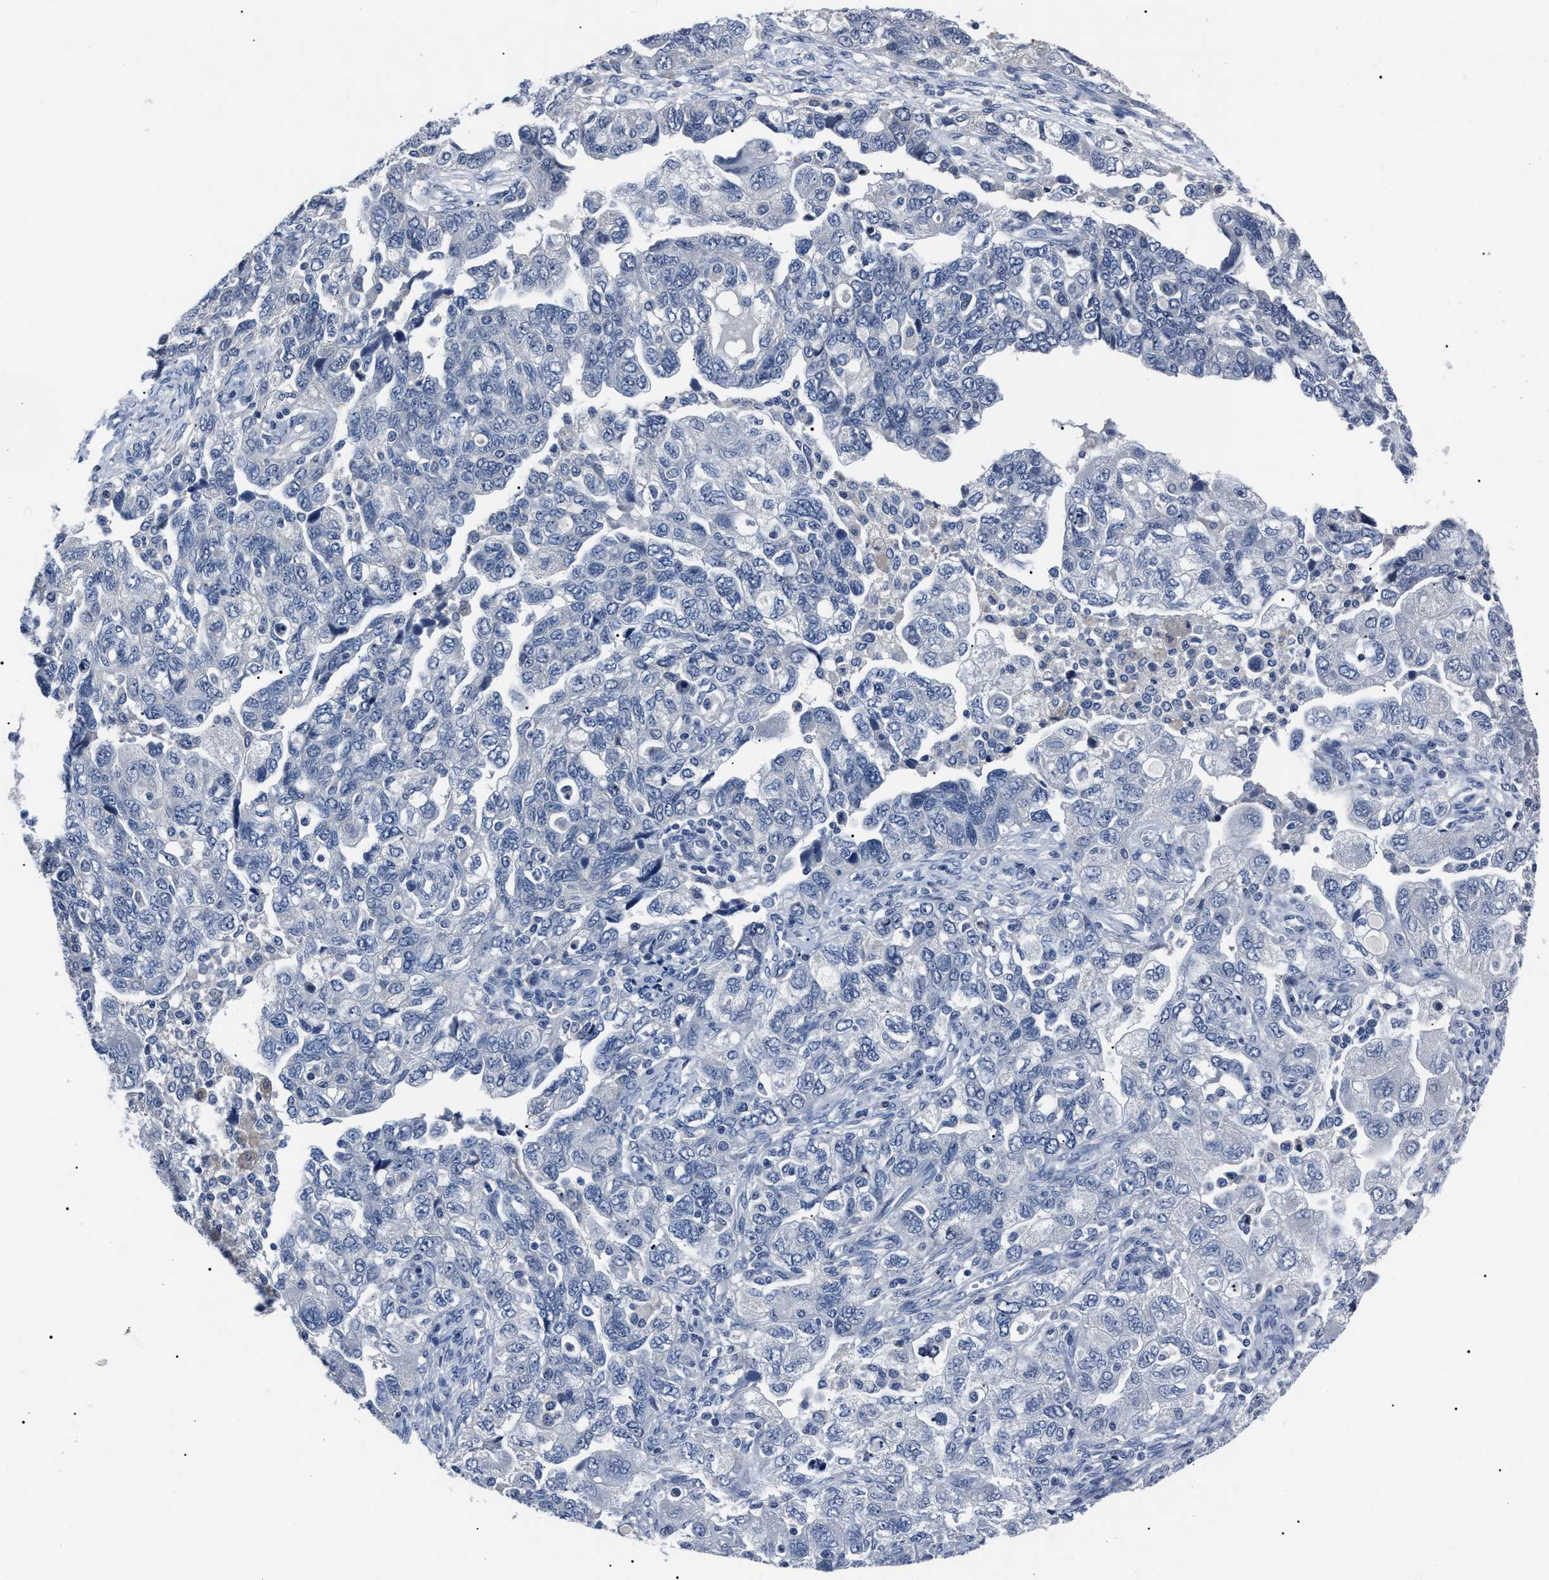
{"staining": {"intensity": "negative", "quantity": "none", "location": "none"}, "tissue": "ovarian cancer", "cell_type": "Tumor cells", "image_type": "cancer", "snomed": [{"axis": "morphology", "description": "Carcinoma, NOS"}, {"axis": "morphology", "description": "Cystadenocarcinoma, serous, NOS"}, {"axis": "topography", "description": "Ovary"}], "caption": "This is an immunohistochemistry (IHC) histopathology image of human ovarian carcinoma. There is no positivity in tumor cells.", "gene": "LRWD1", "patient": {"sex": "female", "age": 69}}